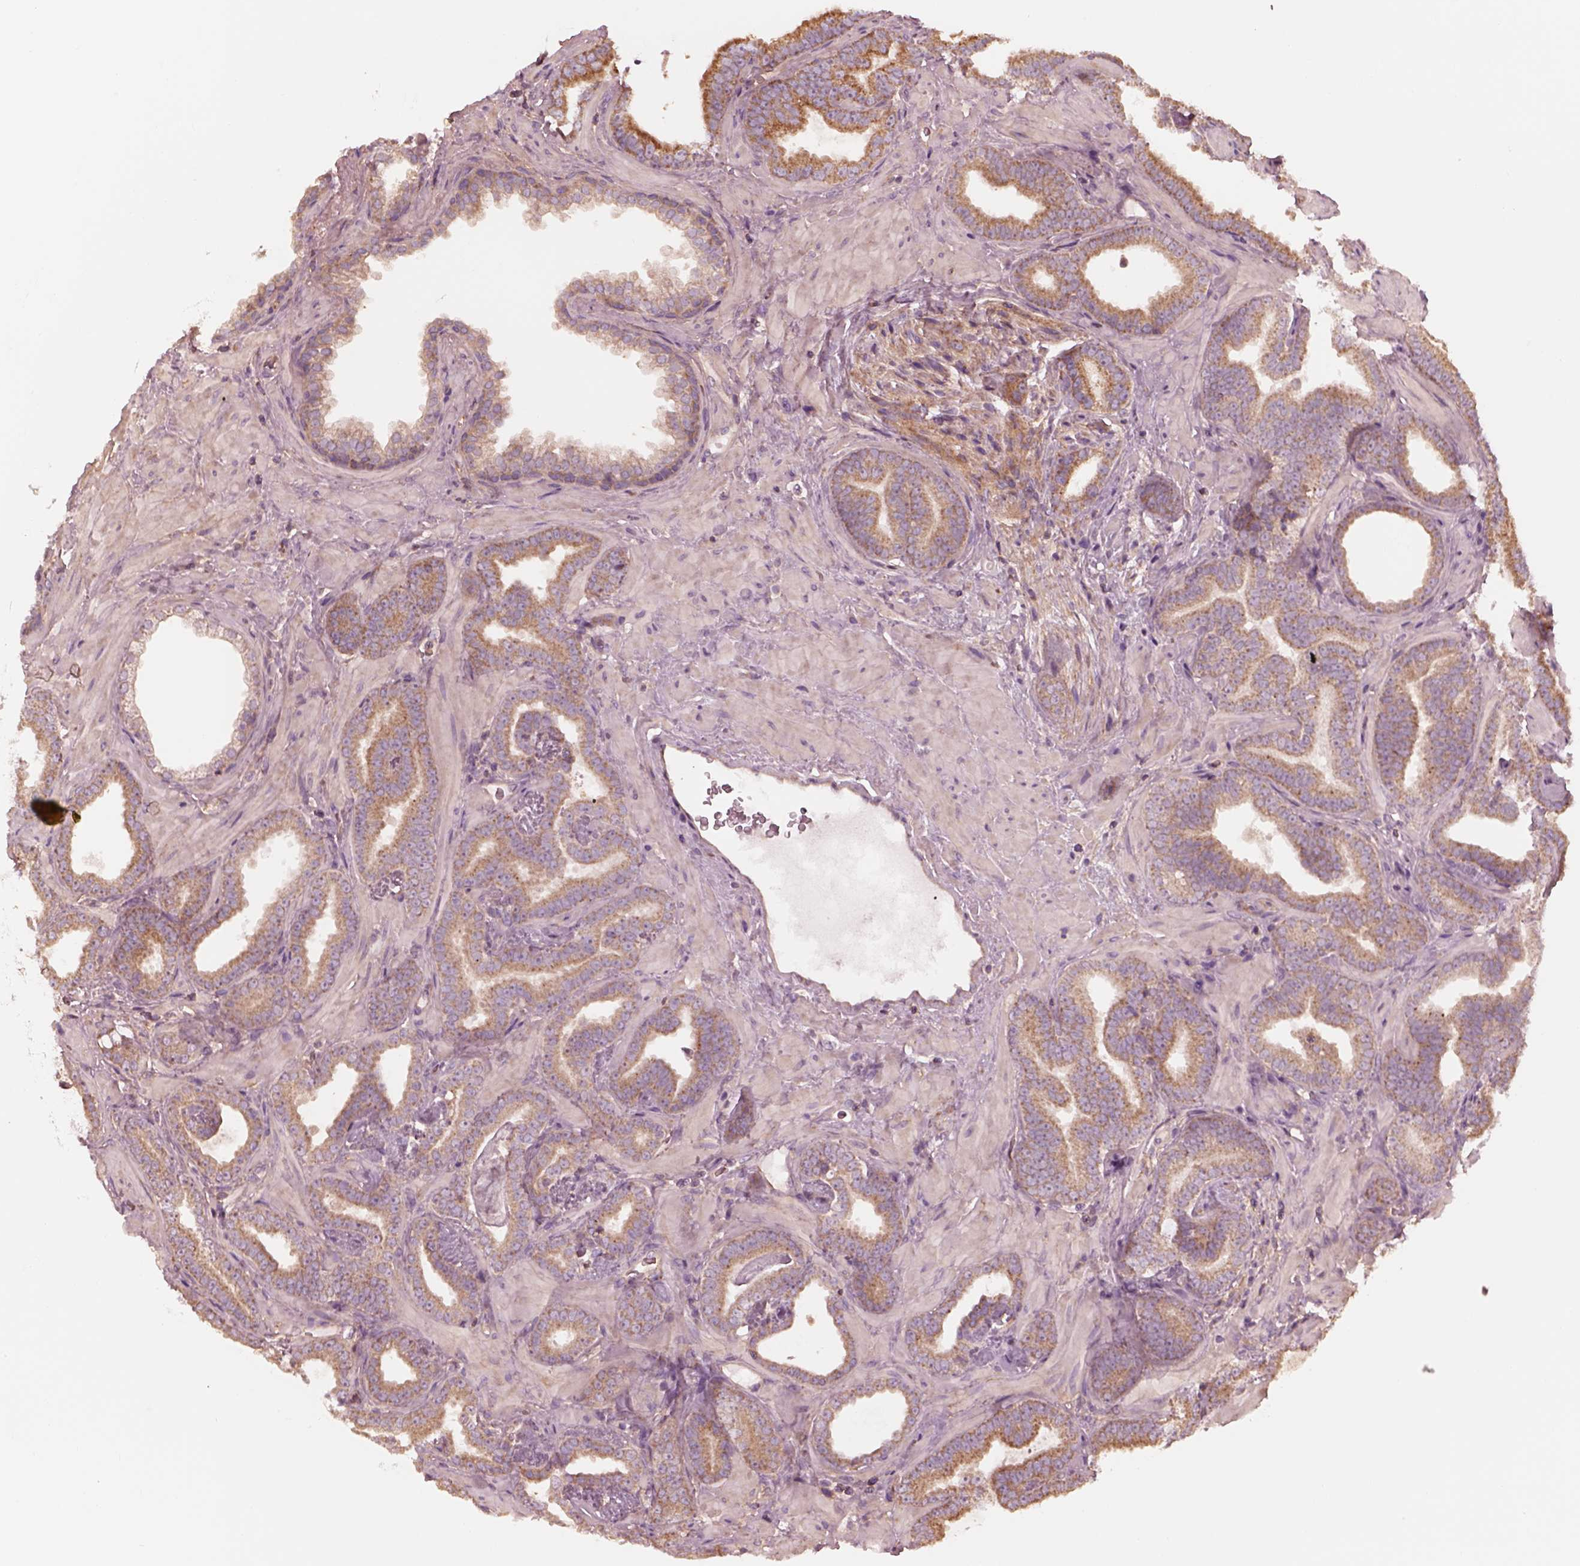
{"staining": {"intensity": "moderate", "quantity": ">75%", "location": "cytoplasmic/membranous"}, "tissue": "prostate cancer", "cell_type": "Tumor cells", "image_type": "cancer", "snomed": [{"axis": "morphology", "description": "Adenocarcinoma, Low grade"}, {"axis": "topography", "description": "Prostate"}], "caption": "Immunohistochemistry histopathology image of human prostate cancer (adenocarcinoma (low-grade)) stained for a protein (brown), which shows medium levels of moderate cytoplasmic/membranous expression in approximately >75% of tumor cells.", "gene": "STK33", "patient": {"sex": "male", "age": 63}}